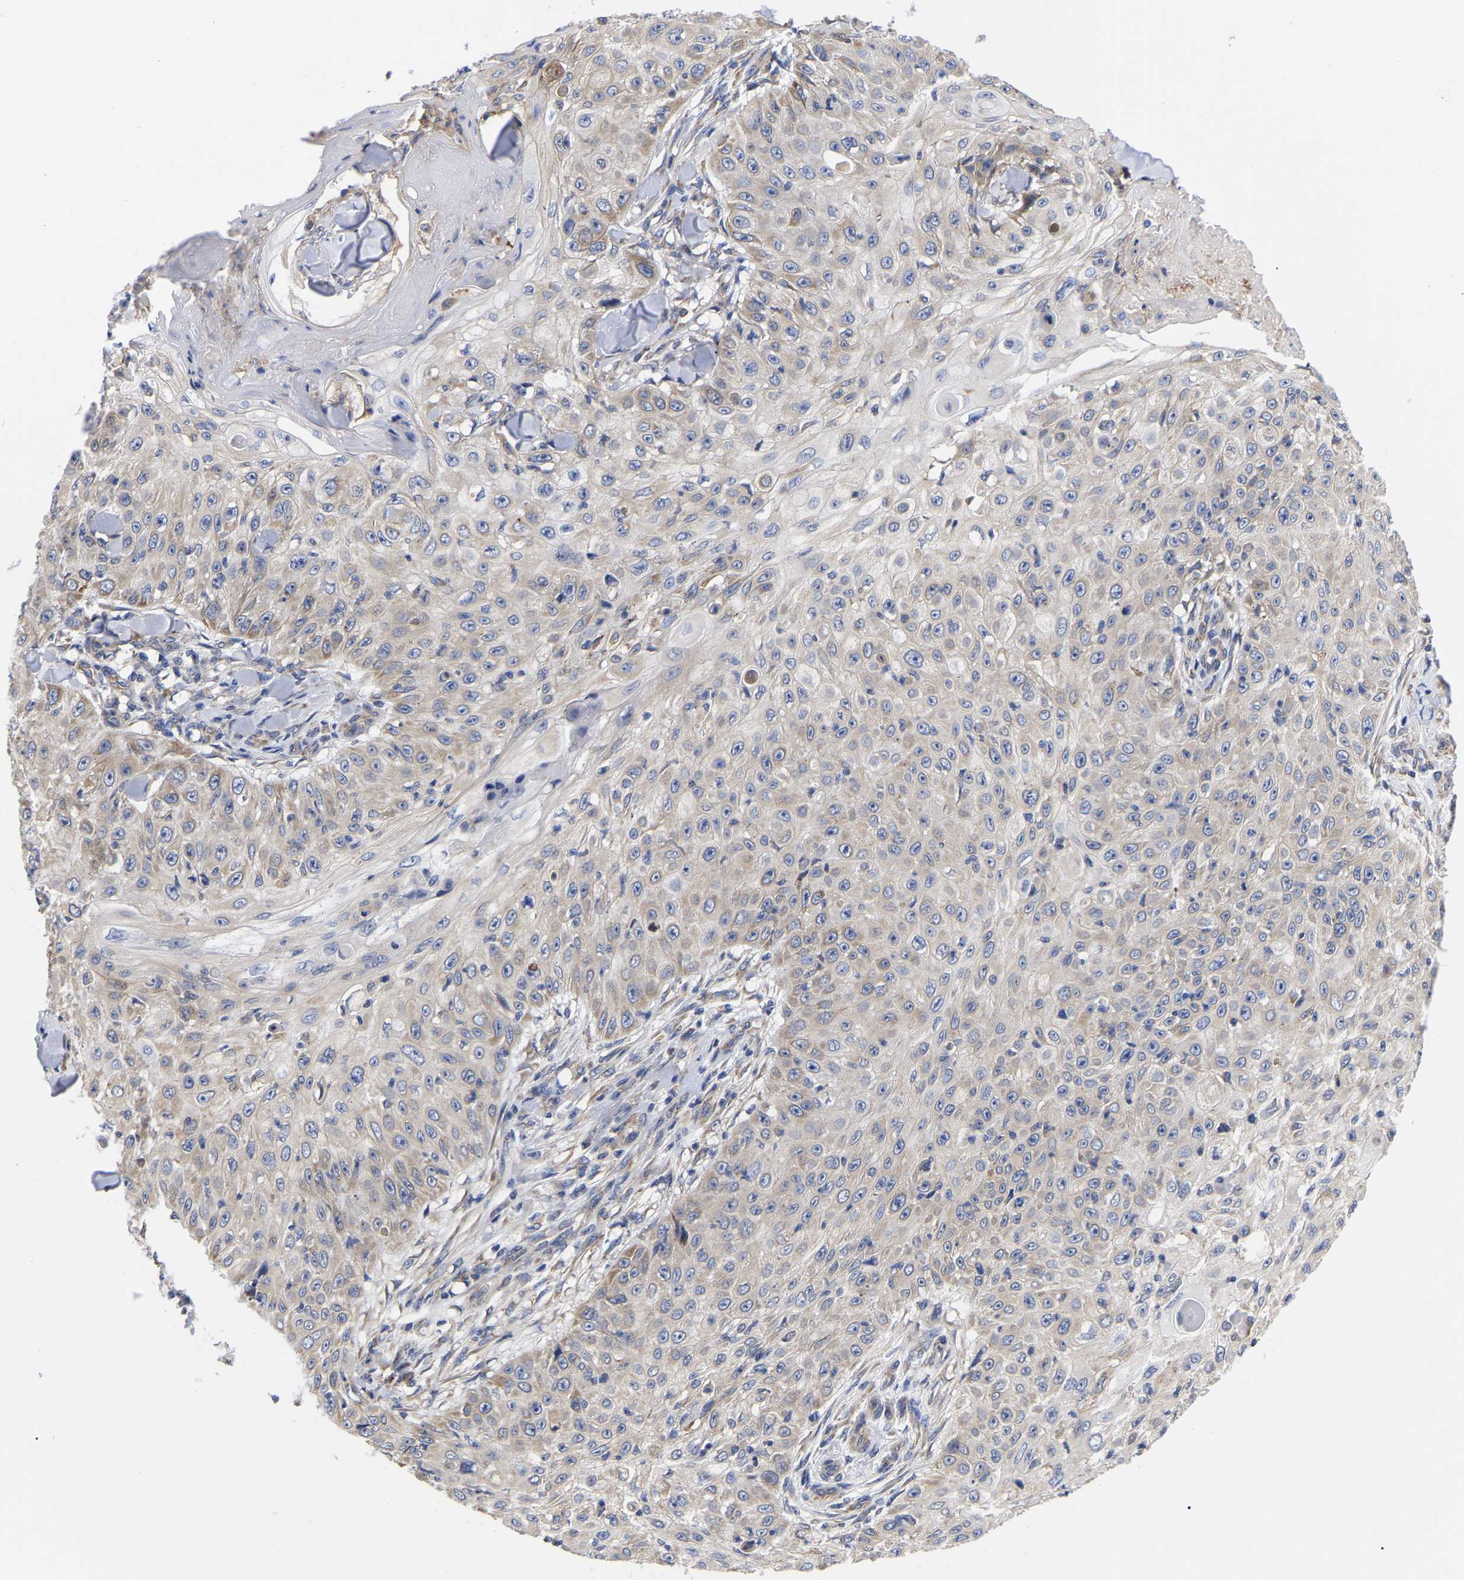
{"staining": {"intensity": "weak", "quantity": "<25%", "location": "cytoplasmic/membranous"}, "tissue": "skin cancer", "cell_type": "Tumor cells", "image_type": "cancer", "snomed": [{"axis": "morphology", "description": "Squamous cell carcinoma, NOS"}, {"axis": "topography", "description": "Skin"}], "caption": "Human squamous cell carcinoma (skin) stained for a protein using immunohistochemistry (IHC) reveals no positivity in tumor cells.", "gene": "CFAP298", "patient": {"sex": "male", "age": 86}}